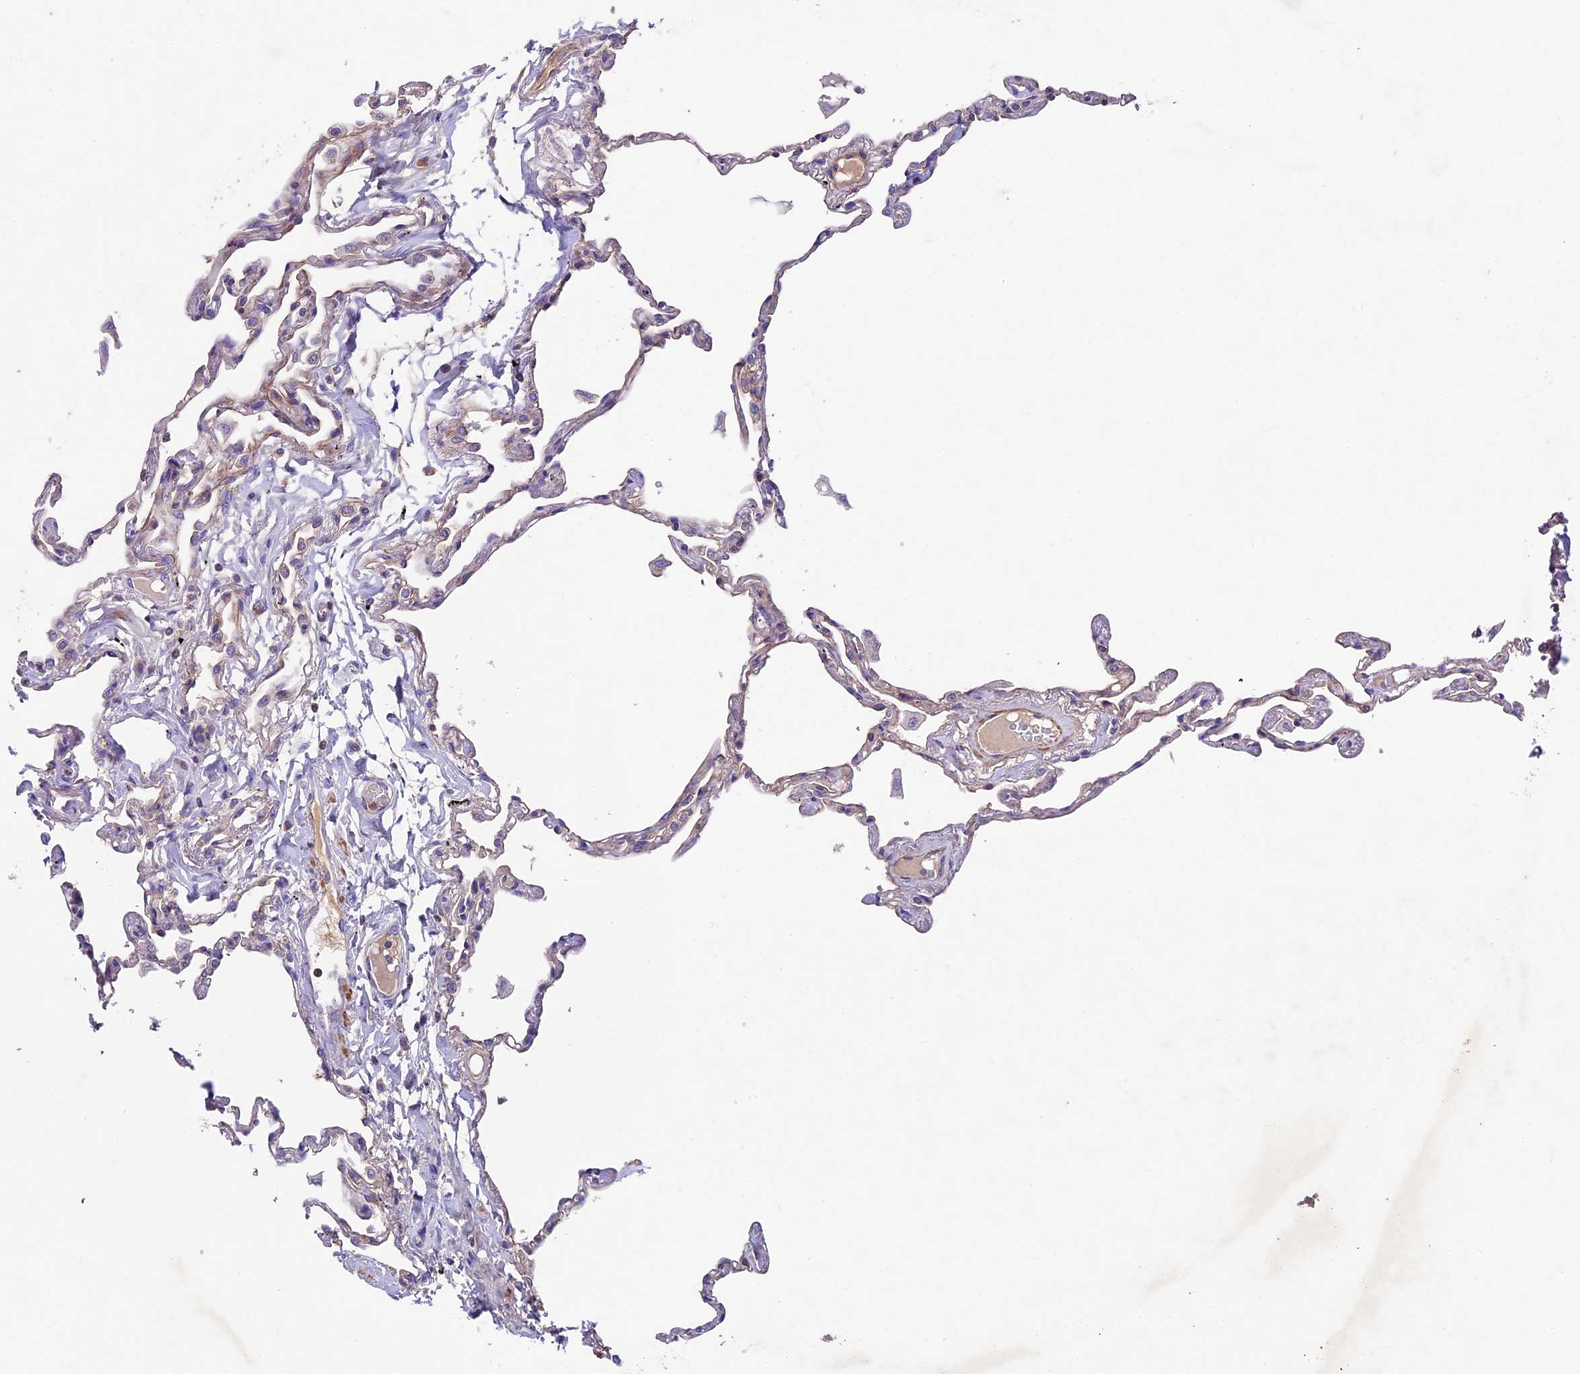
{"staining": {"intensity": "weak", "quantity": "<25%", "location": "cytoplasmic/membranous"}, "tissue": "lung", "cell_type": "Alveolar cells", "image_type": "normal", "snomed": [{"axis": "morphology", "description": "Normal tissue, NOS"}, {"axis": "topography", "description": "Lung"}], "caption": "Unremarkable lung was stained to show a protein in brown. There is no significant expression in alveolar cells. Brightfield microscopy of IHC stained with DAB (3,3'-diaminobenzidine) (brown) and hematoxylin (blue), captured at high magnification.", "gene": "TBC1D1", "patient": {"sex": "female", "age": 67}}